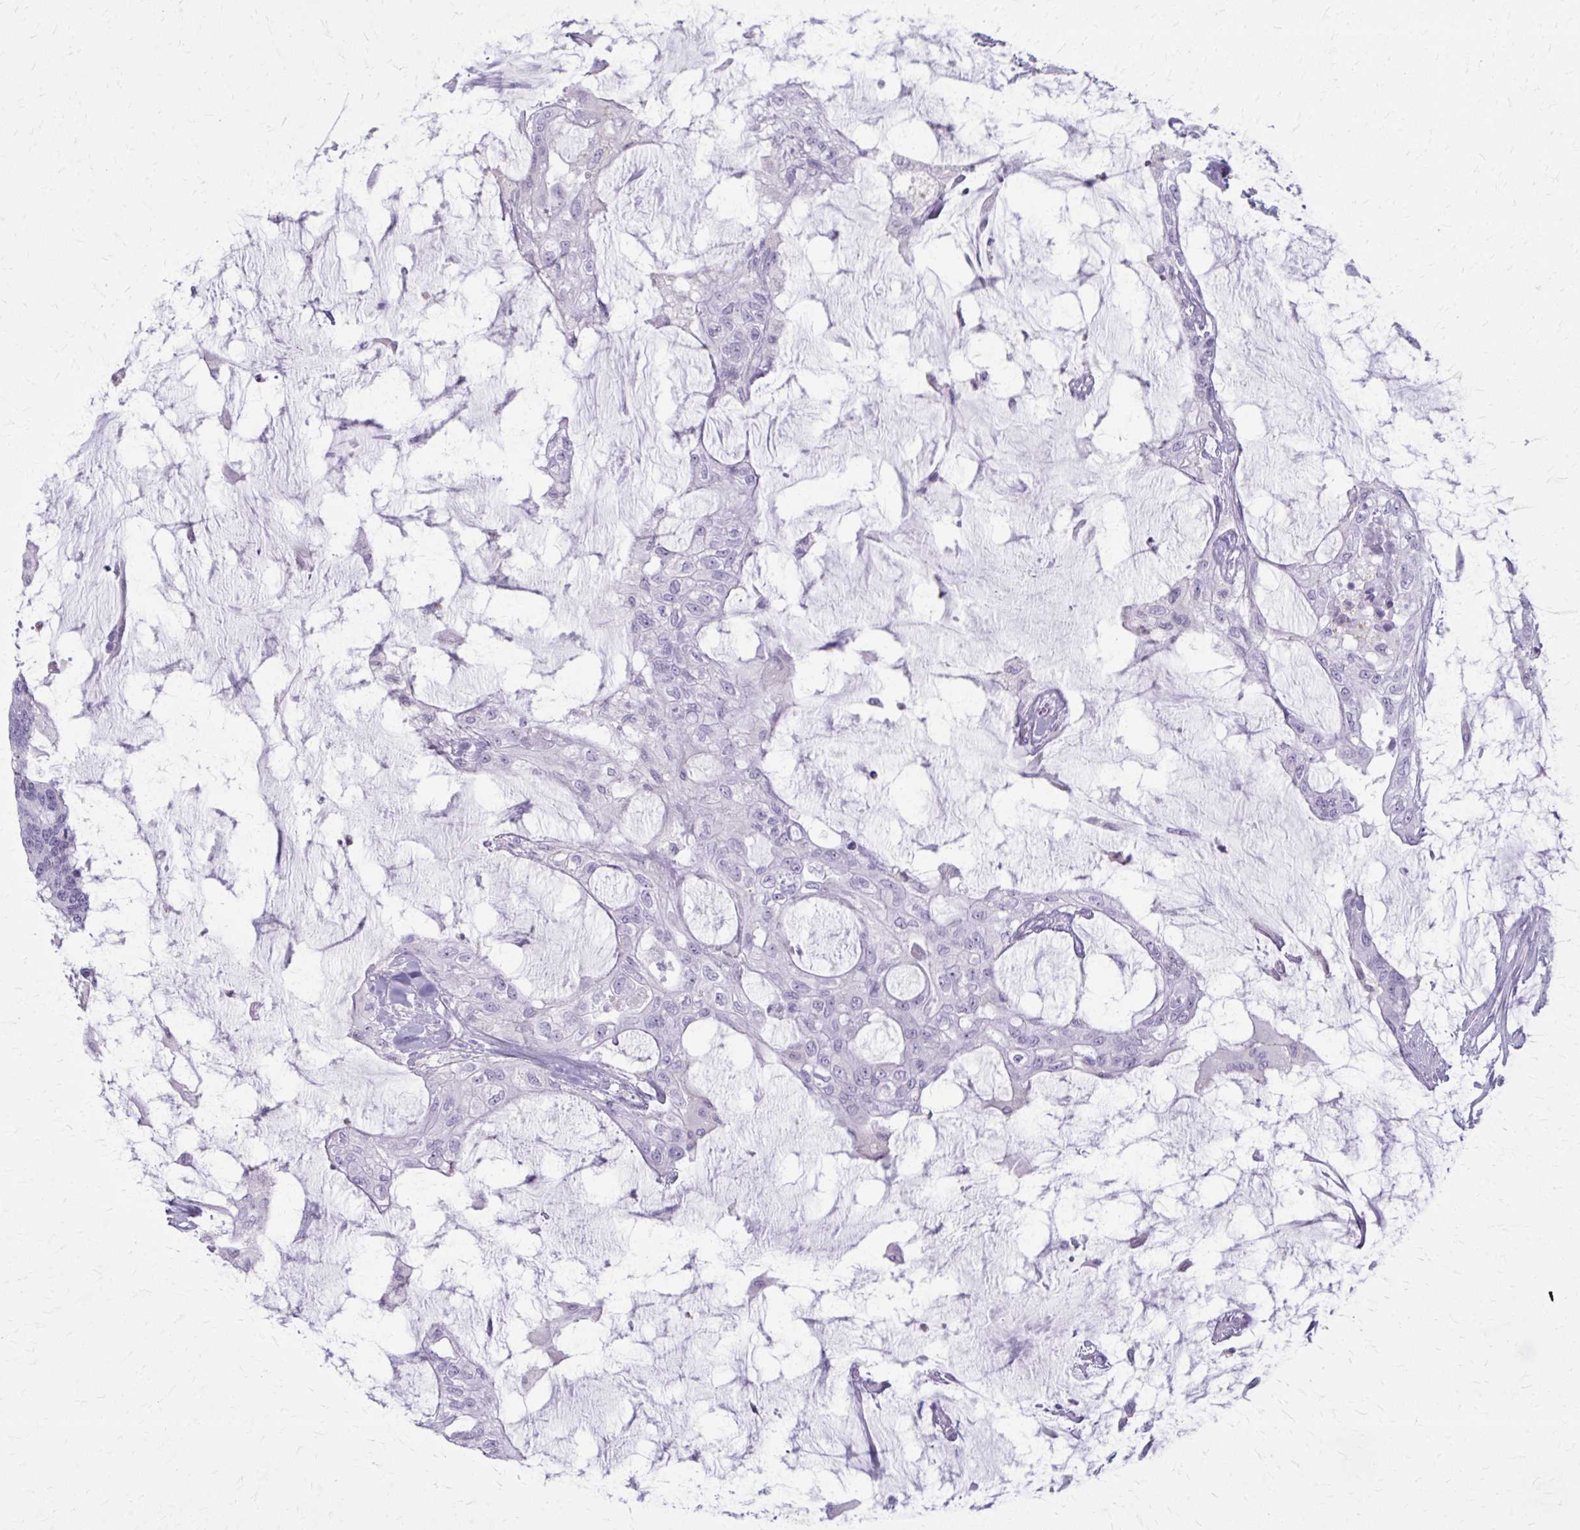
{"staining": {"intensity": "negative", "quantity": "none", "location": "none"}, "tissue": "colorectal cancer", "cell_type": "Tumor cells", "image_type": "cancer", "snomed": [{"axis": "morphology", "description": "Adenocarcinoma, NOS"}, {"axis": "topography", "description": "Rectum"}], "caption": "The IHC photomicrograph has no significant staining in tumor cells of adenocarcinoma (colorectal) tissue.", "gene": "CARD9", "patient": {"sex": "female", "age": 59}}